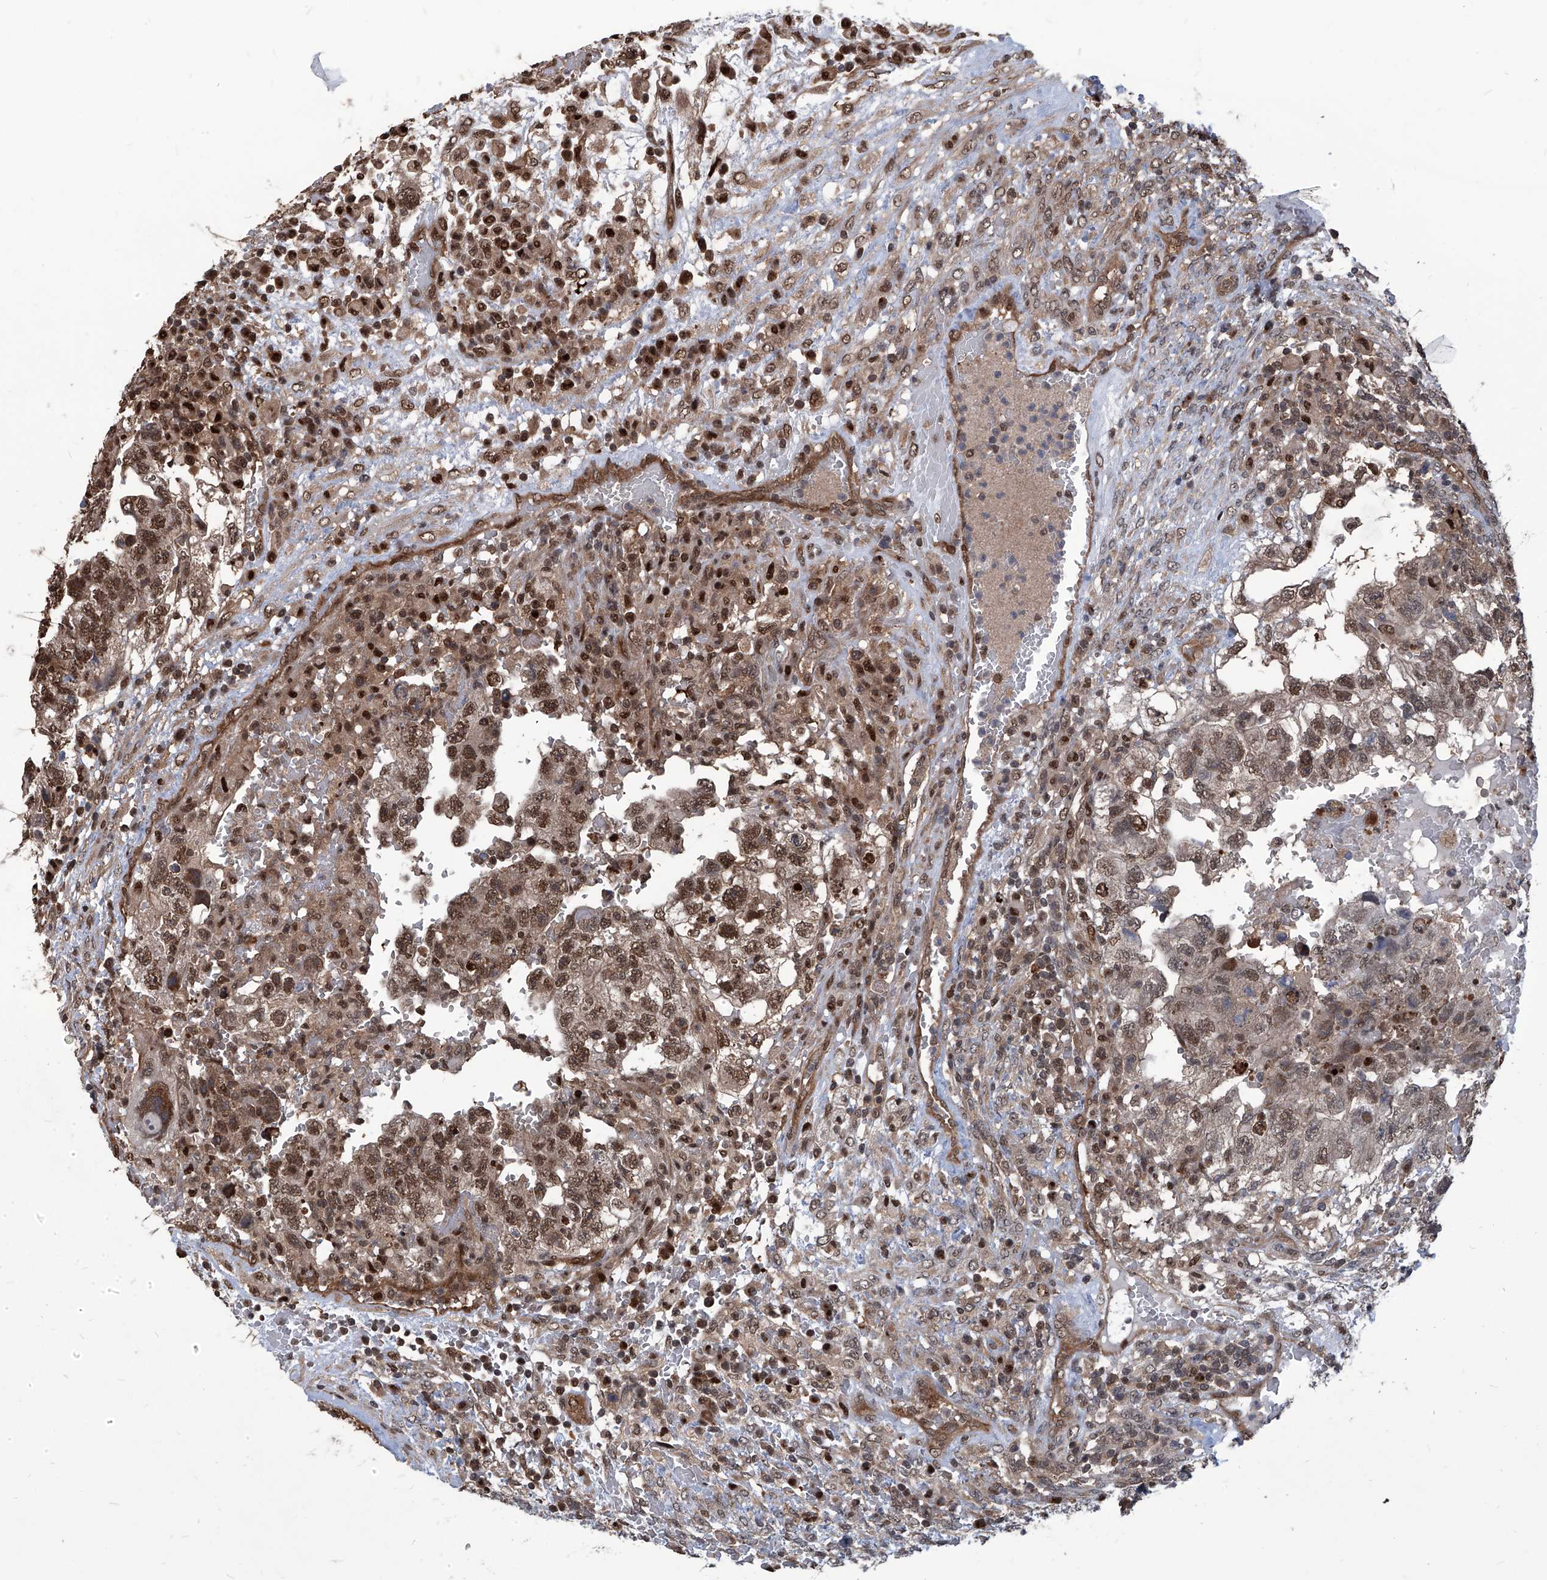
{"staining": {"intensity": "moderate", "quantity": ">75%", "location": "cytoplasmic/membranous,nuclear"}, "tissue": "testis cancer", "cell_type": "Tumor cells", "image_type": "cancer", "snomed": [{"axis": "morphology", "description": "Carcinoma, Embryonal, NOS"}, {"axis": "topography", "description": "Testis"}], "caption": "IHC histopathology image of human embryonal carcinoma (testis) stained for a protein (brown), which displays medium levels of moderate cytoplasmic/membranous and nuclear staining in approximately >75% of tumor cells.", "gene": "PSMB1", "patient": {"sex": "male", "age": 36}}